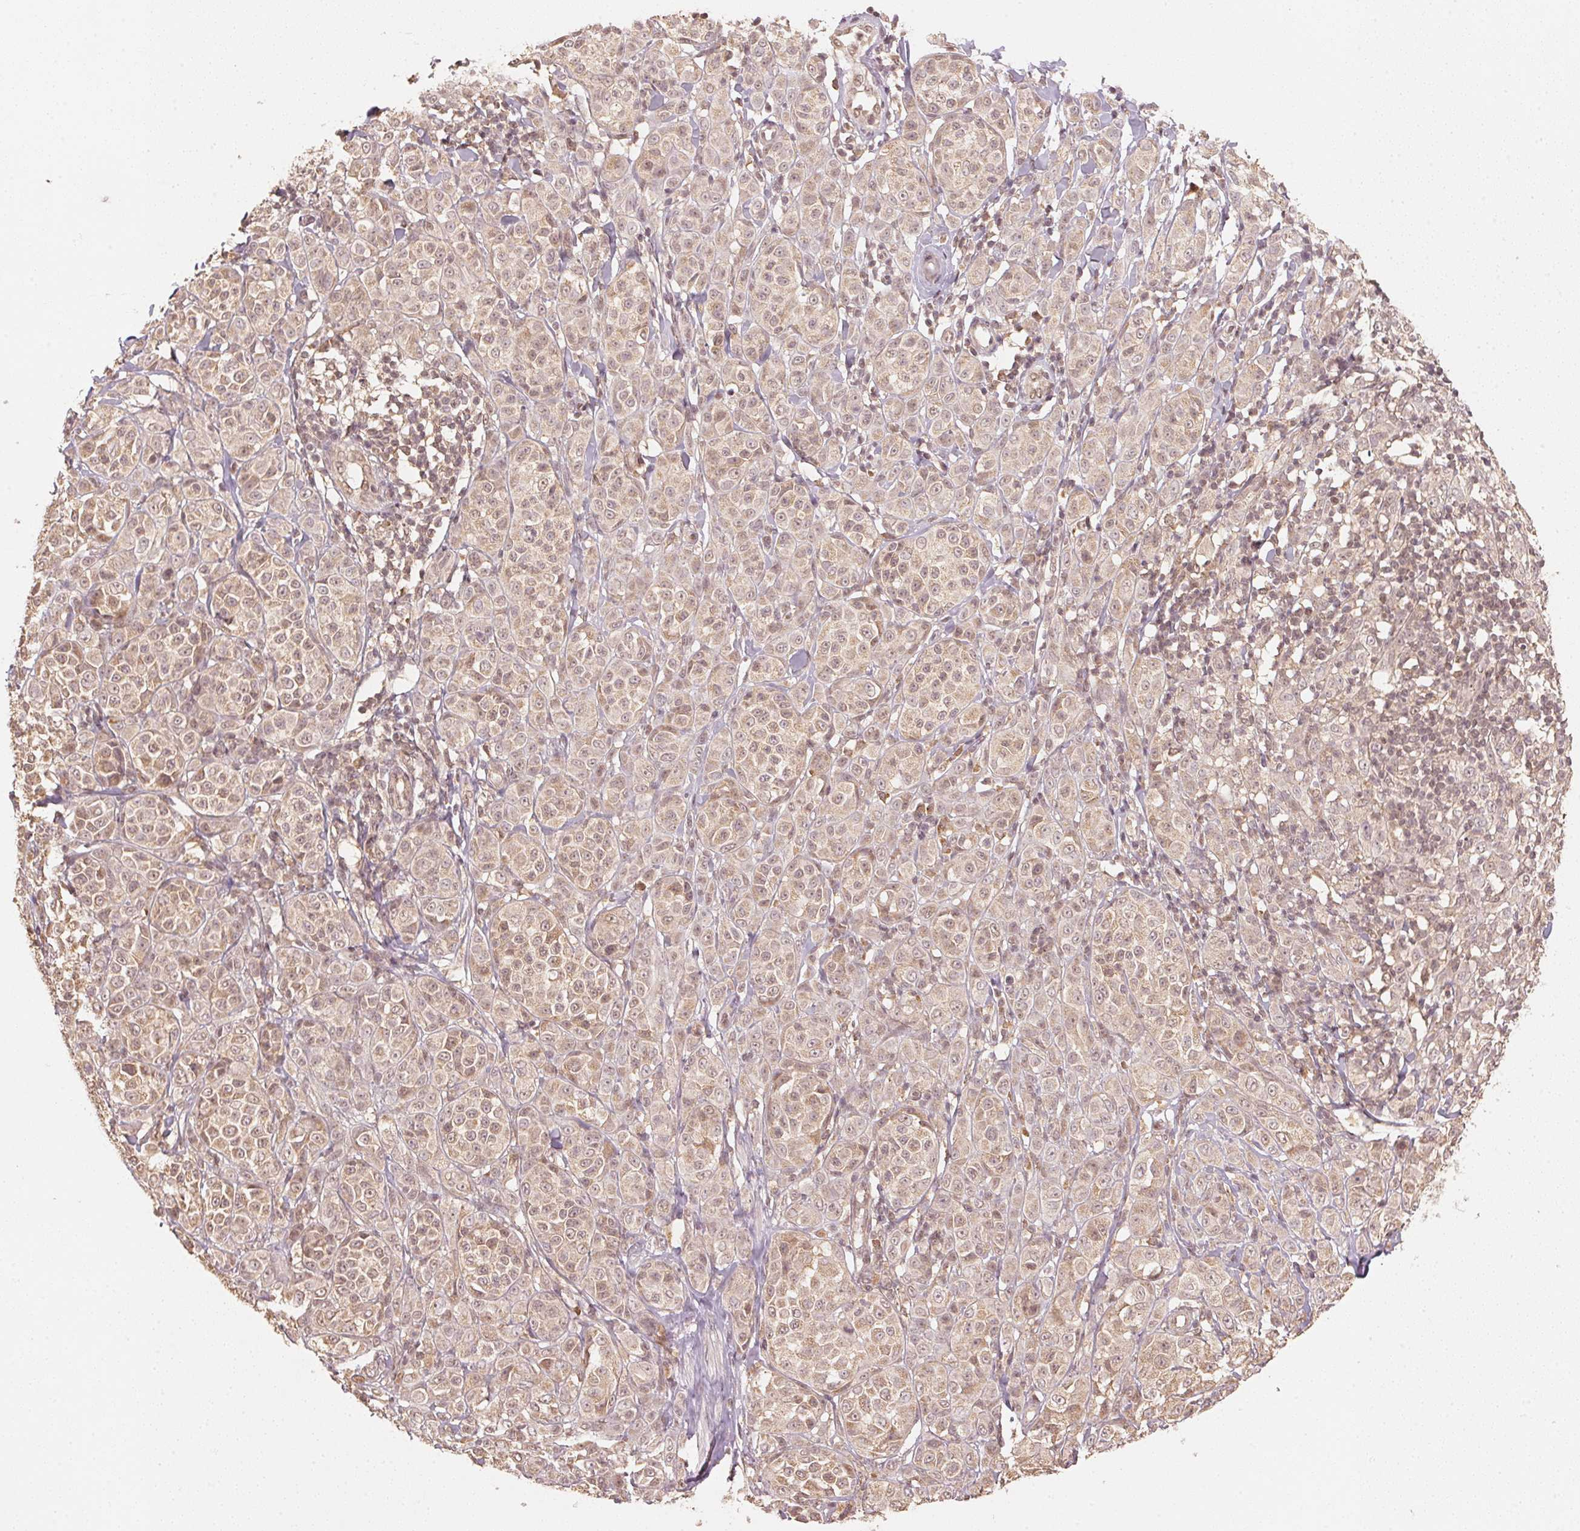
{"staining": {"intensity": "weak", "quantity": "25%-75%", "location": "cytoplasmic/membranous,nuclear"}, "tissue": "melanoma", "cell_type": "Tumor cells", "image_type": "cancer", "snomed": [{"axis": "morphology", "description": "Malignant melanoma, NOS"}, {"axis": "topography", "description": "Skin"}], "caption": "High-magnification brightfield microscopy of melanoma stained with DAB (brown) and counterstained with hematoxylin (blue). tumor cells exhibit weak cytoplasmic/membranous and nuclear staining is seen in about25%-75% of cells.", "gene": "C2orf73", "patient": {"sex": "male", "age": 89}}